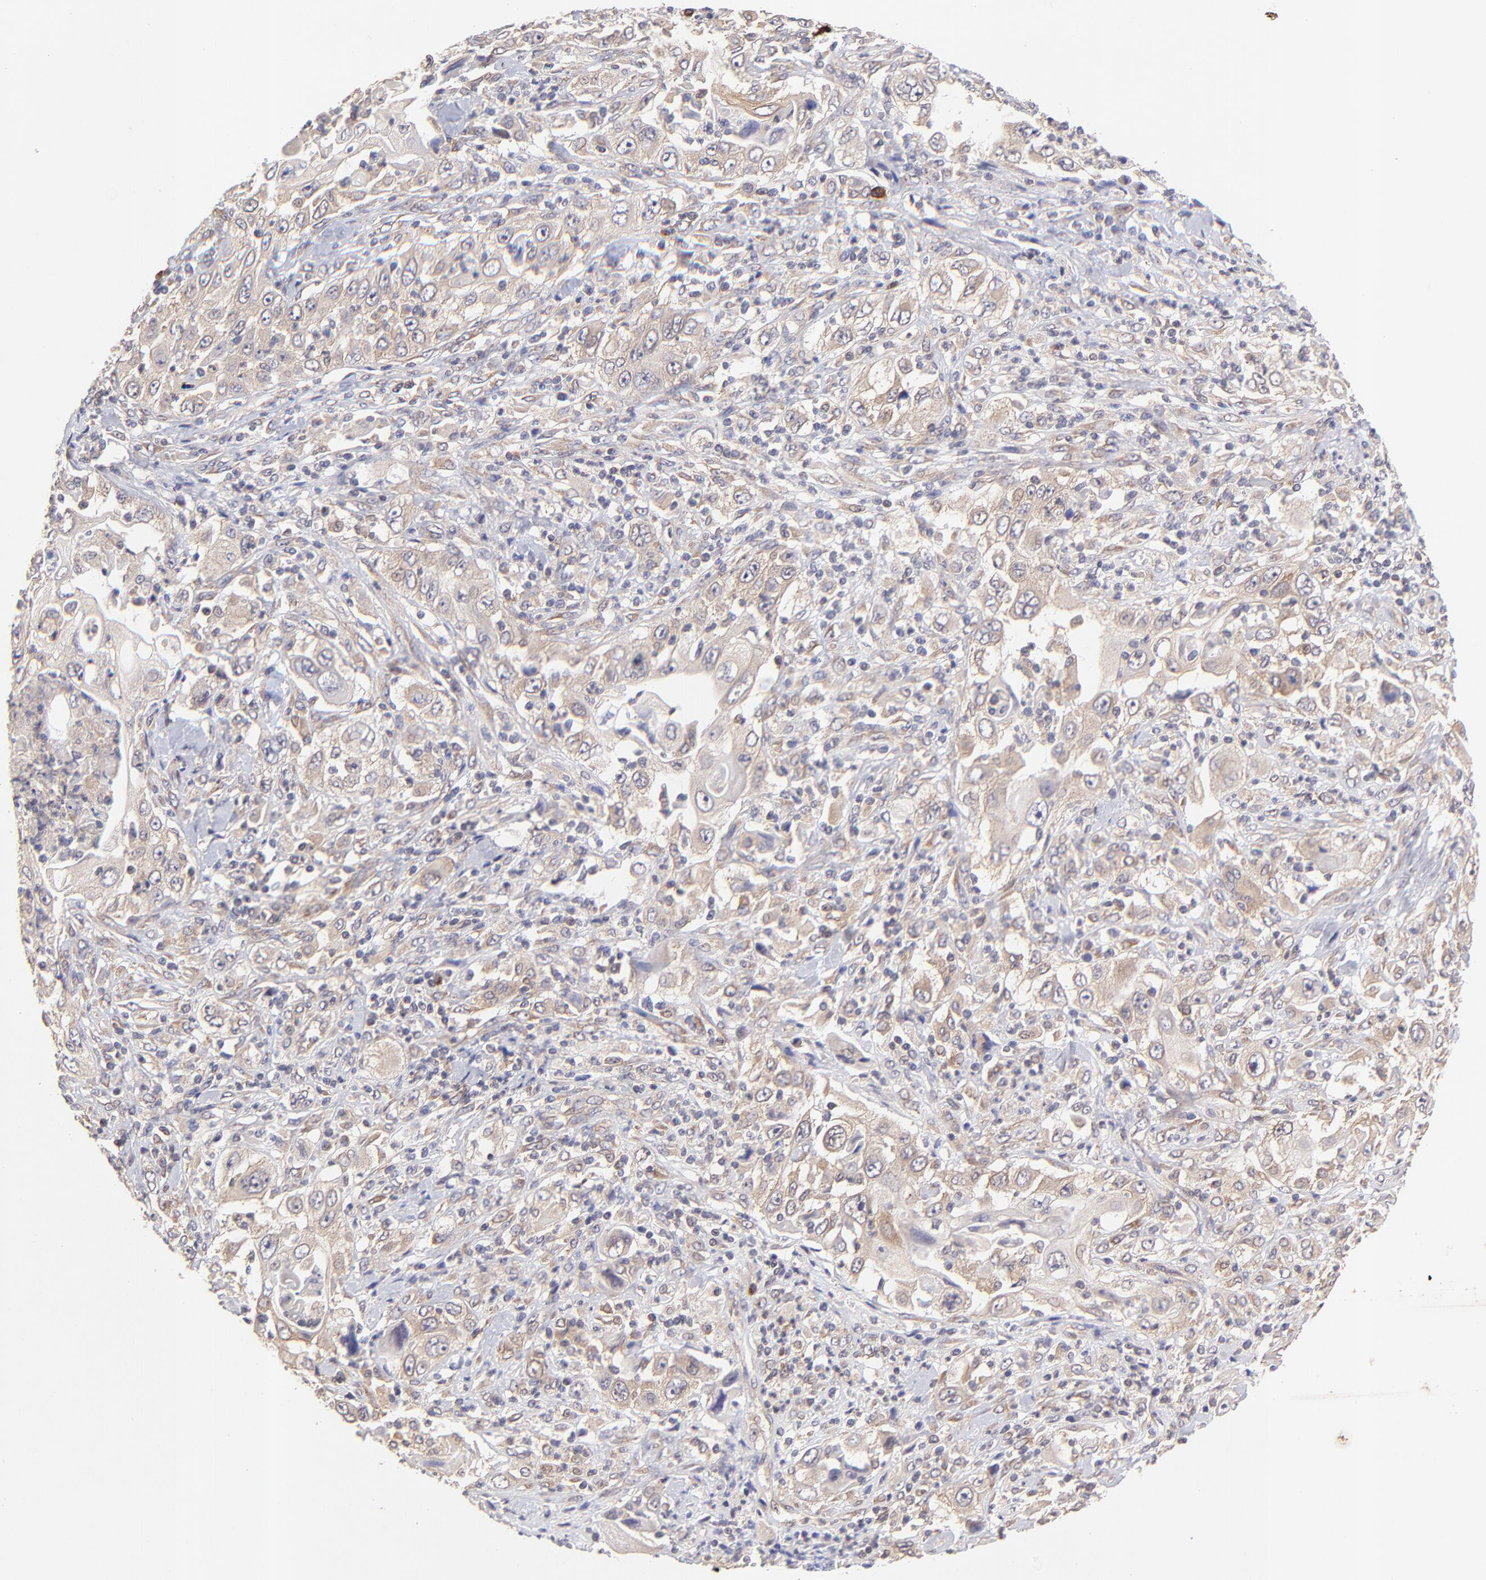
{"staining": {"intensity": "weak", "quantity": ">75%", "location": "cytoplasmic/membranous"}, "tissue": "pancreatic cancer", "cell_type": "Tumor cells", "image_type": "cancer", "snomed": [{"axis": "morphology", "description": "Adenocarcinoma, NOS"}, {"axis": "topography", "description": "Pancreas"}], "caption": "Tumor cells exhibit low levels of weak cytoplasmic/membranous positivity in about >75% of cells in pancreatic cancer (adenocarcinoma).", "gene": "TNRC6B", "patient": {"sex": "male", "age": 70}}